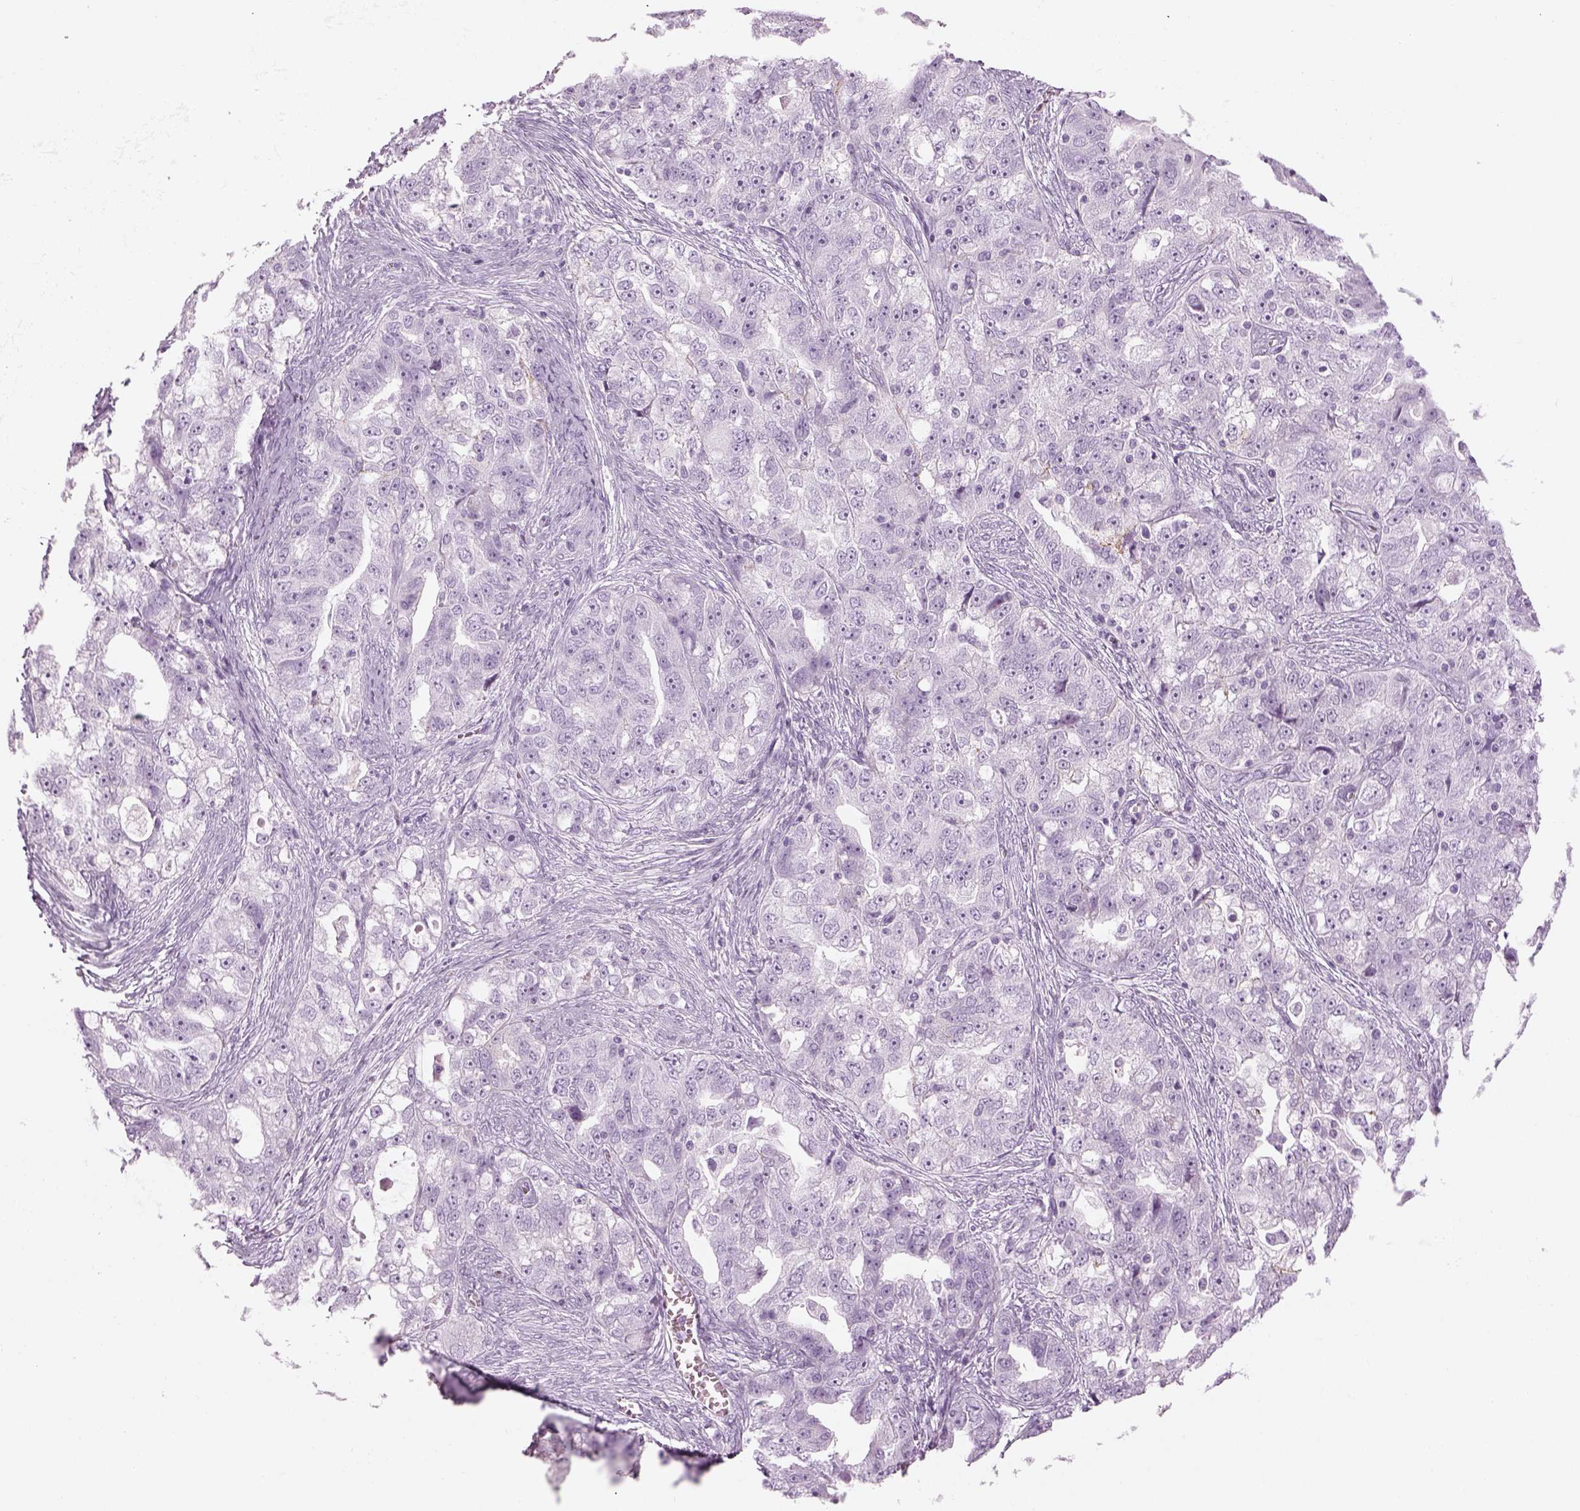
{"staining": {"intensity": "negative", "quantity": "none", "location": "none"}, "tissue": "ovarian cancer", "cell_type": "Tumor cells", "image_type": "cancer", "snomed": [{"axis": "morphology", "description": "Cystadenocarcinoma, serous, NOS"}, {"axis": "topography", "description": "Ovary"}], "caption": "High power microscopy micrograph of an immunohistochemistry (IHC) histopathology image of ovarian cancer, revealing no significant expression in tumor cells.", "gene": "SAG", "patient": {"sex": "female", "age": 51}}